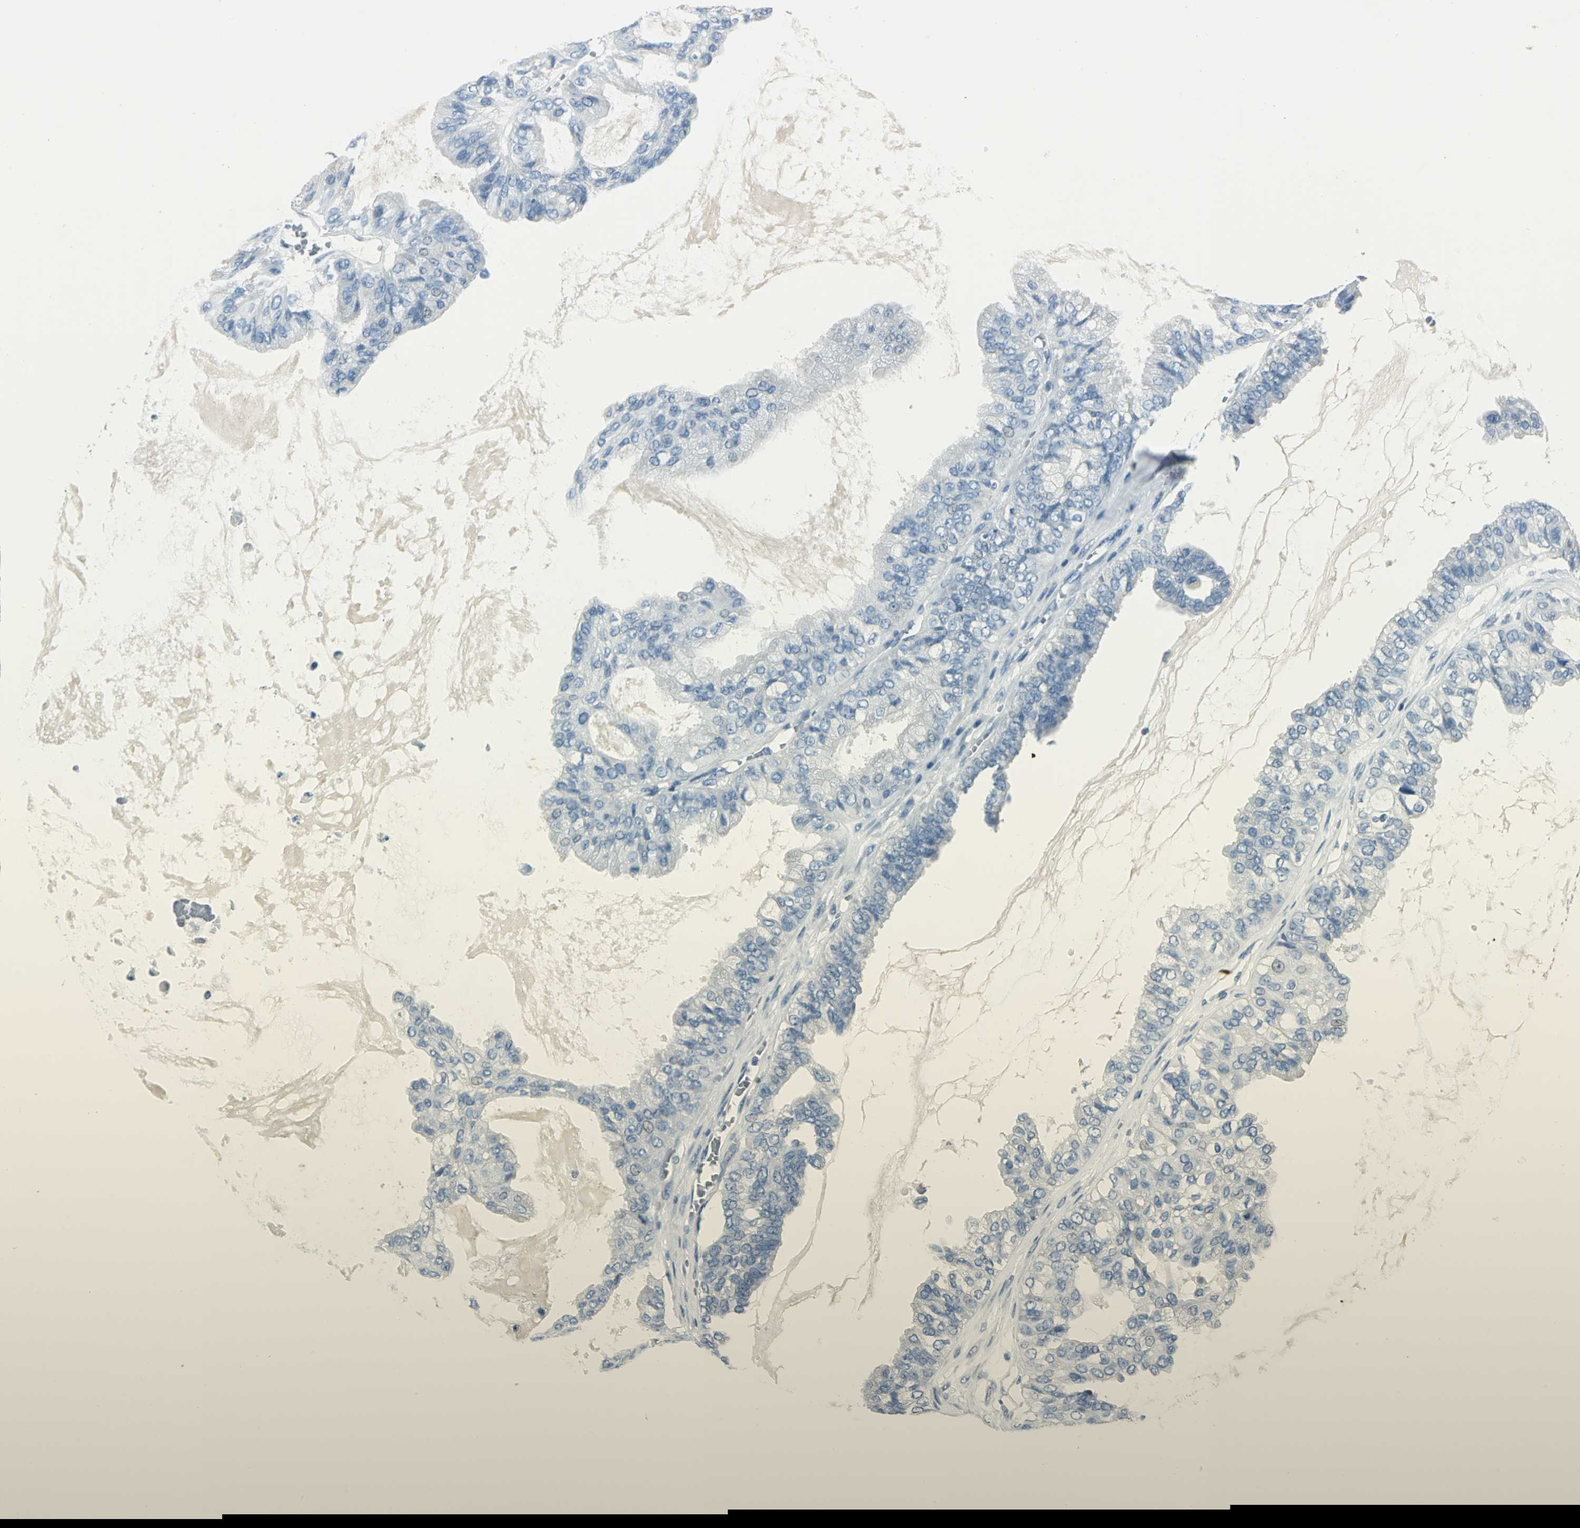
{"staining": {"intensity": "negative", "quantity": "none", "location": "none"}, "tissue": "ovarian cancer", "cell_type": "Tumor cells", "image_type": "cancer", "snomed": [{"axis": "morphology", "description": "Carcinoma, NOS"}, {"axis": "morphology", "description": "Carcinoma, endometroid"}, {"axis": "topography", "description": "Ovary"}], "caption": "Immunohistochemical staining of ovarian carcinoma exhibits no significant staining in tumor cells. The staining was performed using DAB (3,3'-diaminobenzidine) to visualize the protein expression in brown, while the nuclei were stained in blue with hematoxylin (Magnification: 20x).", "gene": "UCHL1", "patient": {"sex": "female", "age": 50}}